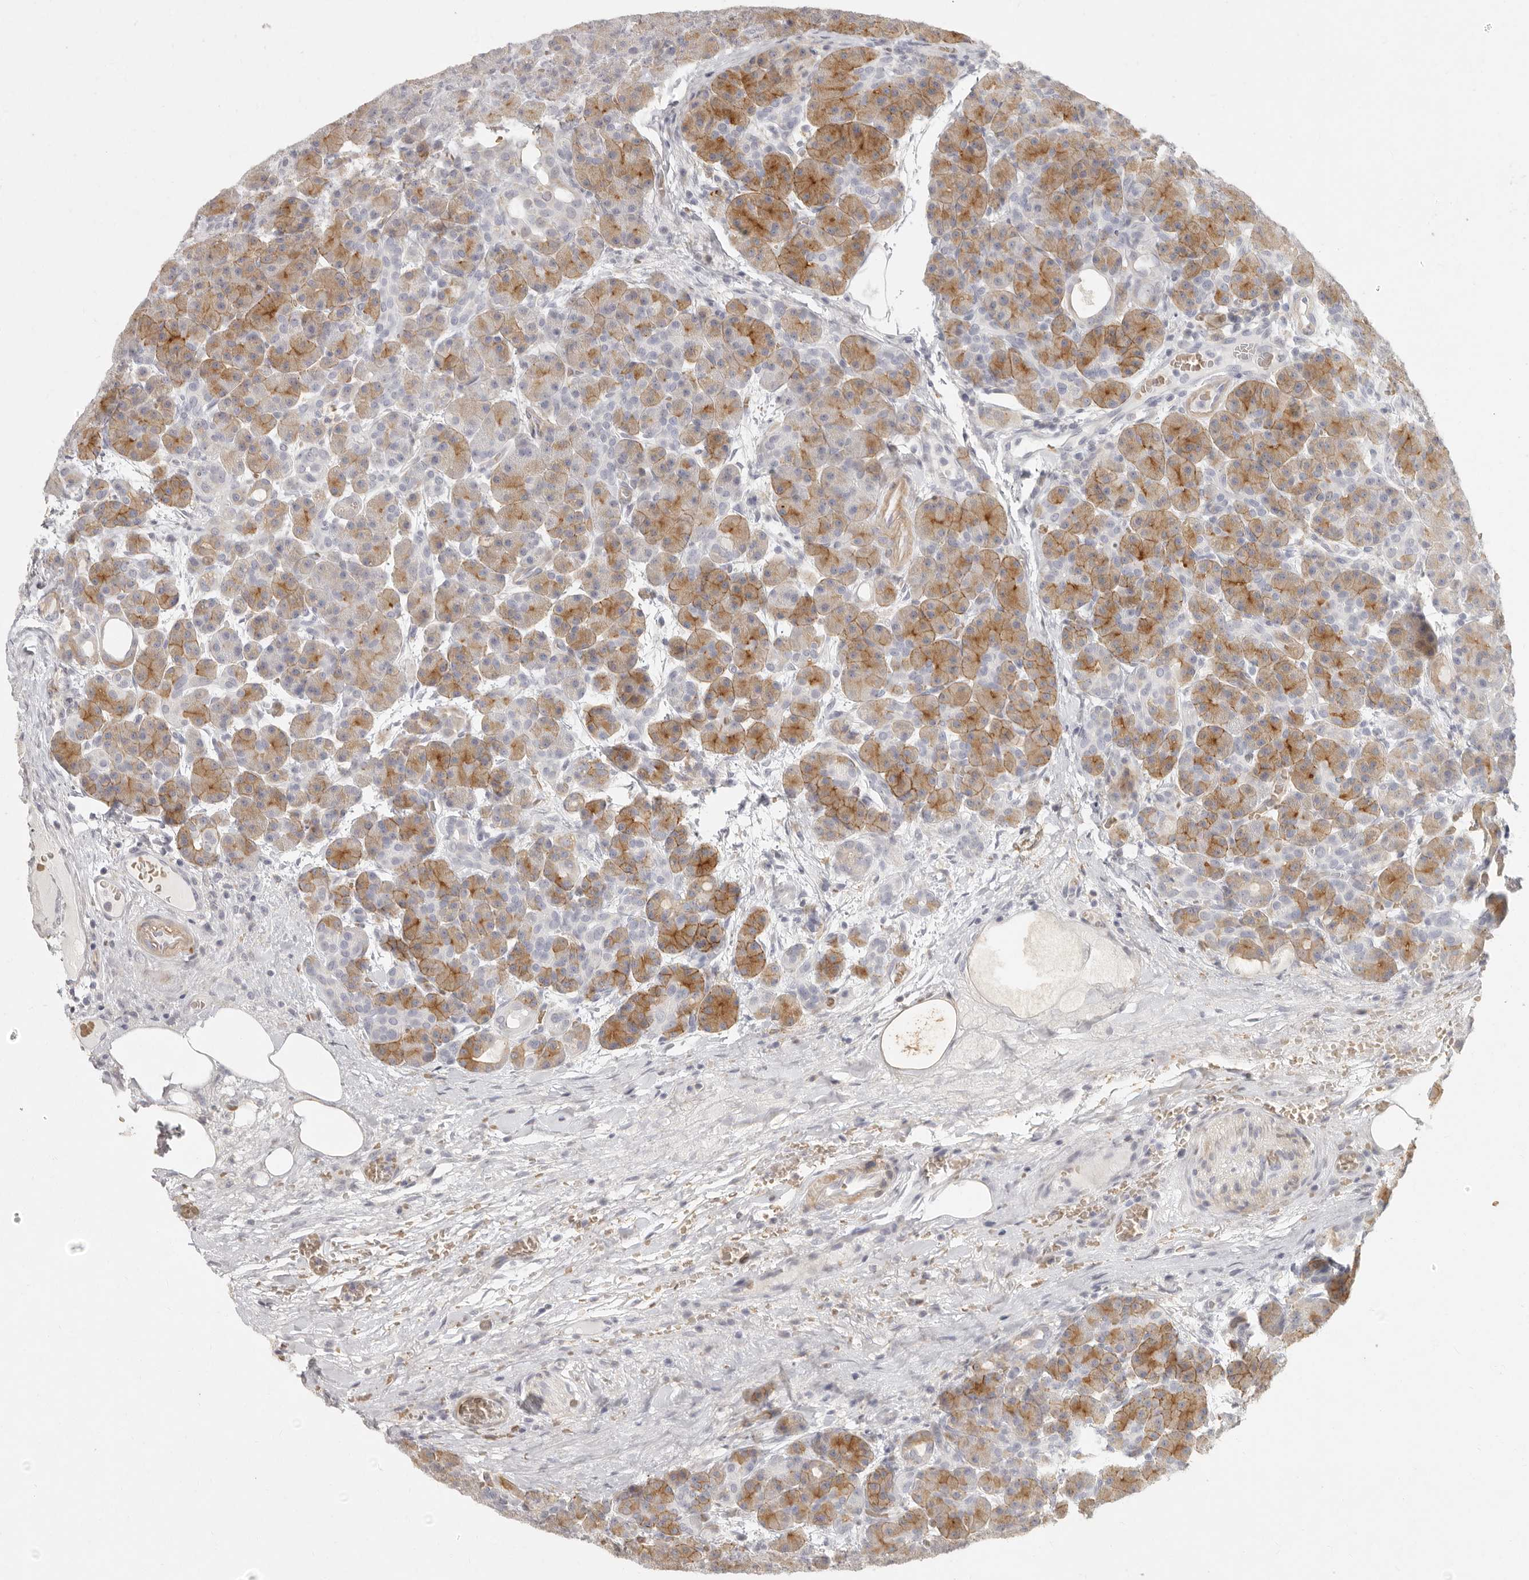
{"staining": {"intensity": "strong", "quantity": ">75%", "location": "cytoplasmic/membranous"}, "tissue": "pancreas", "cell_type": "Exocrine glandular cells", "image_type": "normal", "snomed": [{"axis": "morphology", "description": "Normal tissue, NOS"}, {"axis": "topography", "description": "Pancreas"}], "caption": "Immunohistochemistry staining of benign pancreas, which demonstrates high levels of strong cytoplasmic/membranous staining in approximately >75% of exocrine glandular cells indicating strong cytoplasmic/membranous protein positivity. The staining was performed using DAB (brown) for protein detection and nuclei were counterstained in hematoxylin (blue).", "gene": "NIBAN1", "patient": {"sex": "male", "age": 63}}